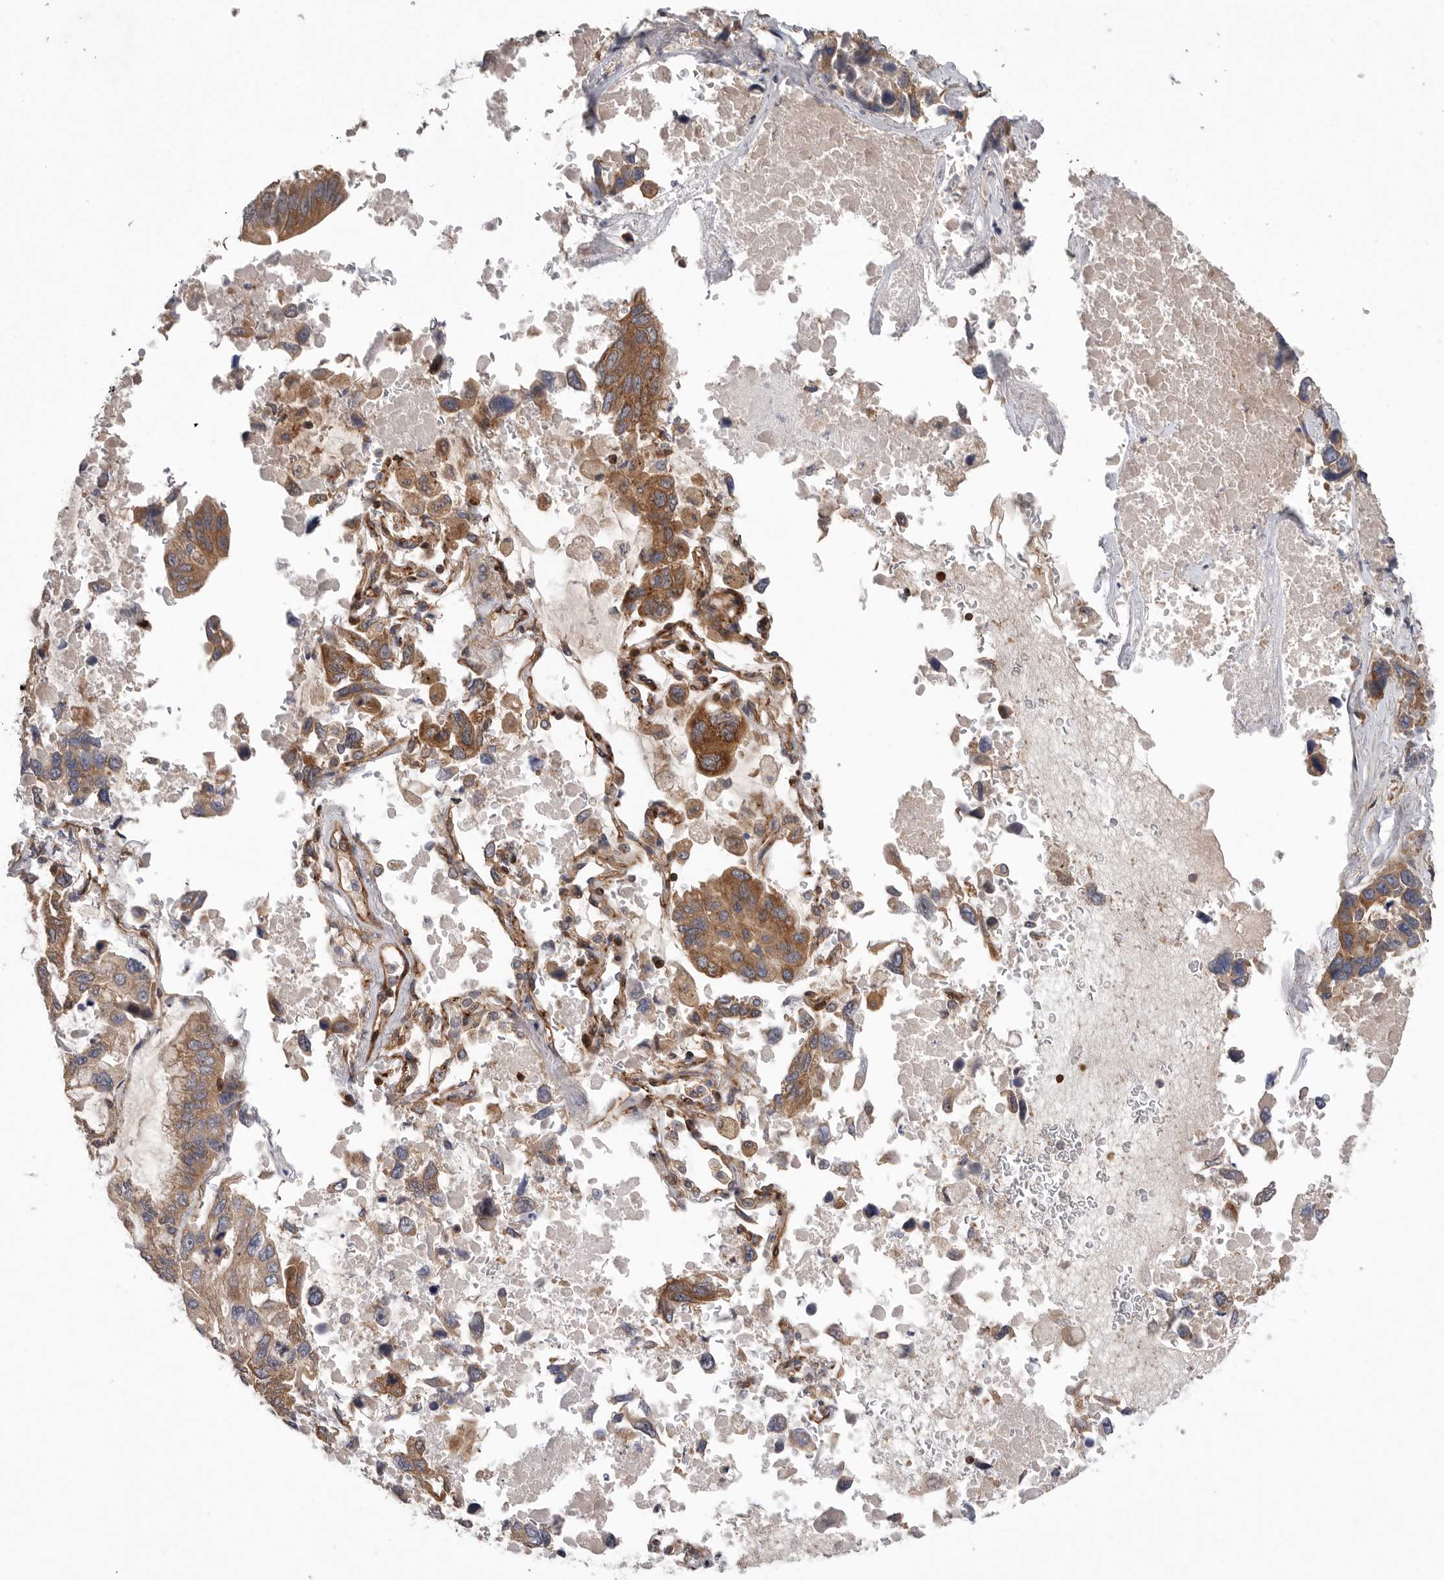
{"staining": {"intensity": "moderate", "quantity": ">75%", "location": "cytoplasmic/membranous"}, "tissue": "lung cancer", "cell_type": "Tumor cells", "image_type": "cancer", "snomed": [{"axis": "morphology", "description": "Adenocarcinoma, NOS"}, {"axis": "topography", "description": "Lung"}], "caption": "Brown immunohistochemical staining in lung cancer shows moderate cytoplasmic/membranous staining in about >75% of tumor cells.", "gene": "PRKCH", "patient": {"sex": "male", "age": 64}}